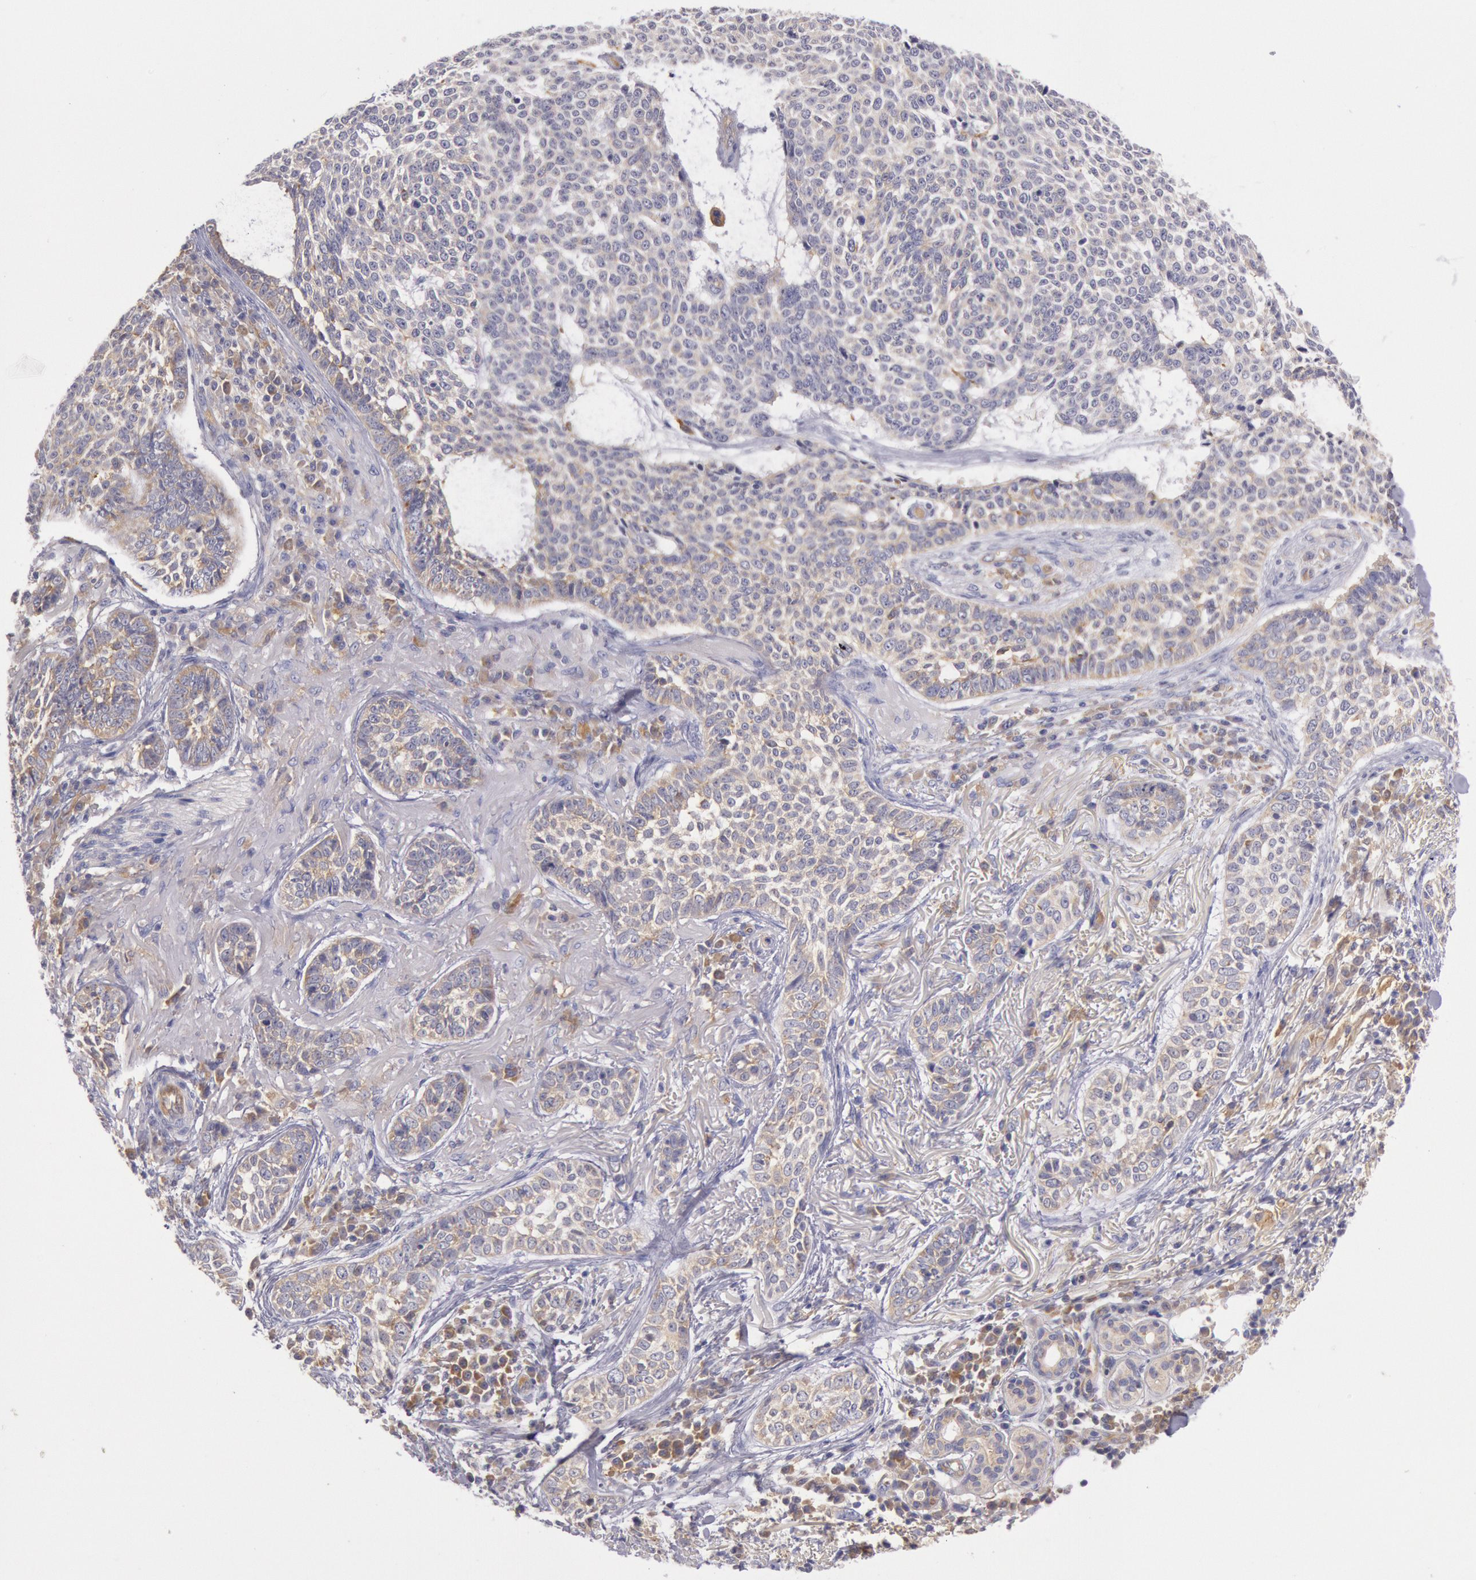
{"staining": {"intensity": "weak", "quantity": "<25%", "location": "cytoplasmic/membranous"}, "tissue": "skin cancer", "cell_type": "Tumor cells", "image_type": "cancer", "snomed": [{"axis": "morphology", "description": "Basal cell carcinoma"}, {"axis": "topography", "description": "Skin"}], "caption": "DAB (3,3'-diaminobenzidine) immunohistochemical staining of skin cancer (basal cell carcinoma) exhibits no significant expression in tumor cells.", "gene": "MYO5A", "patient": {"sex": "female", "age": 89}}